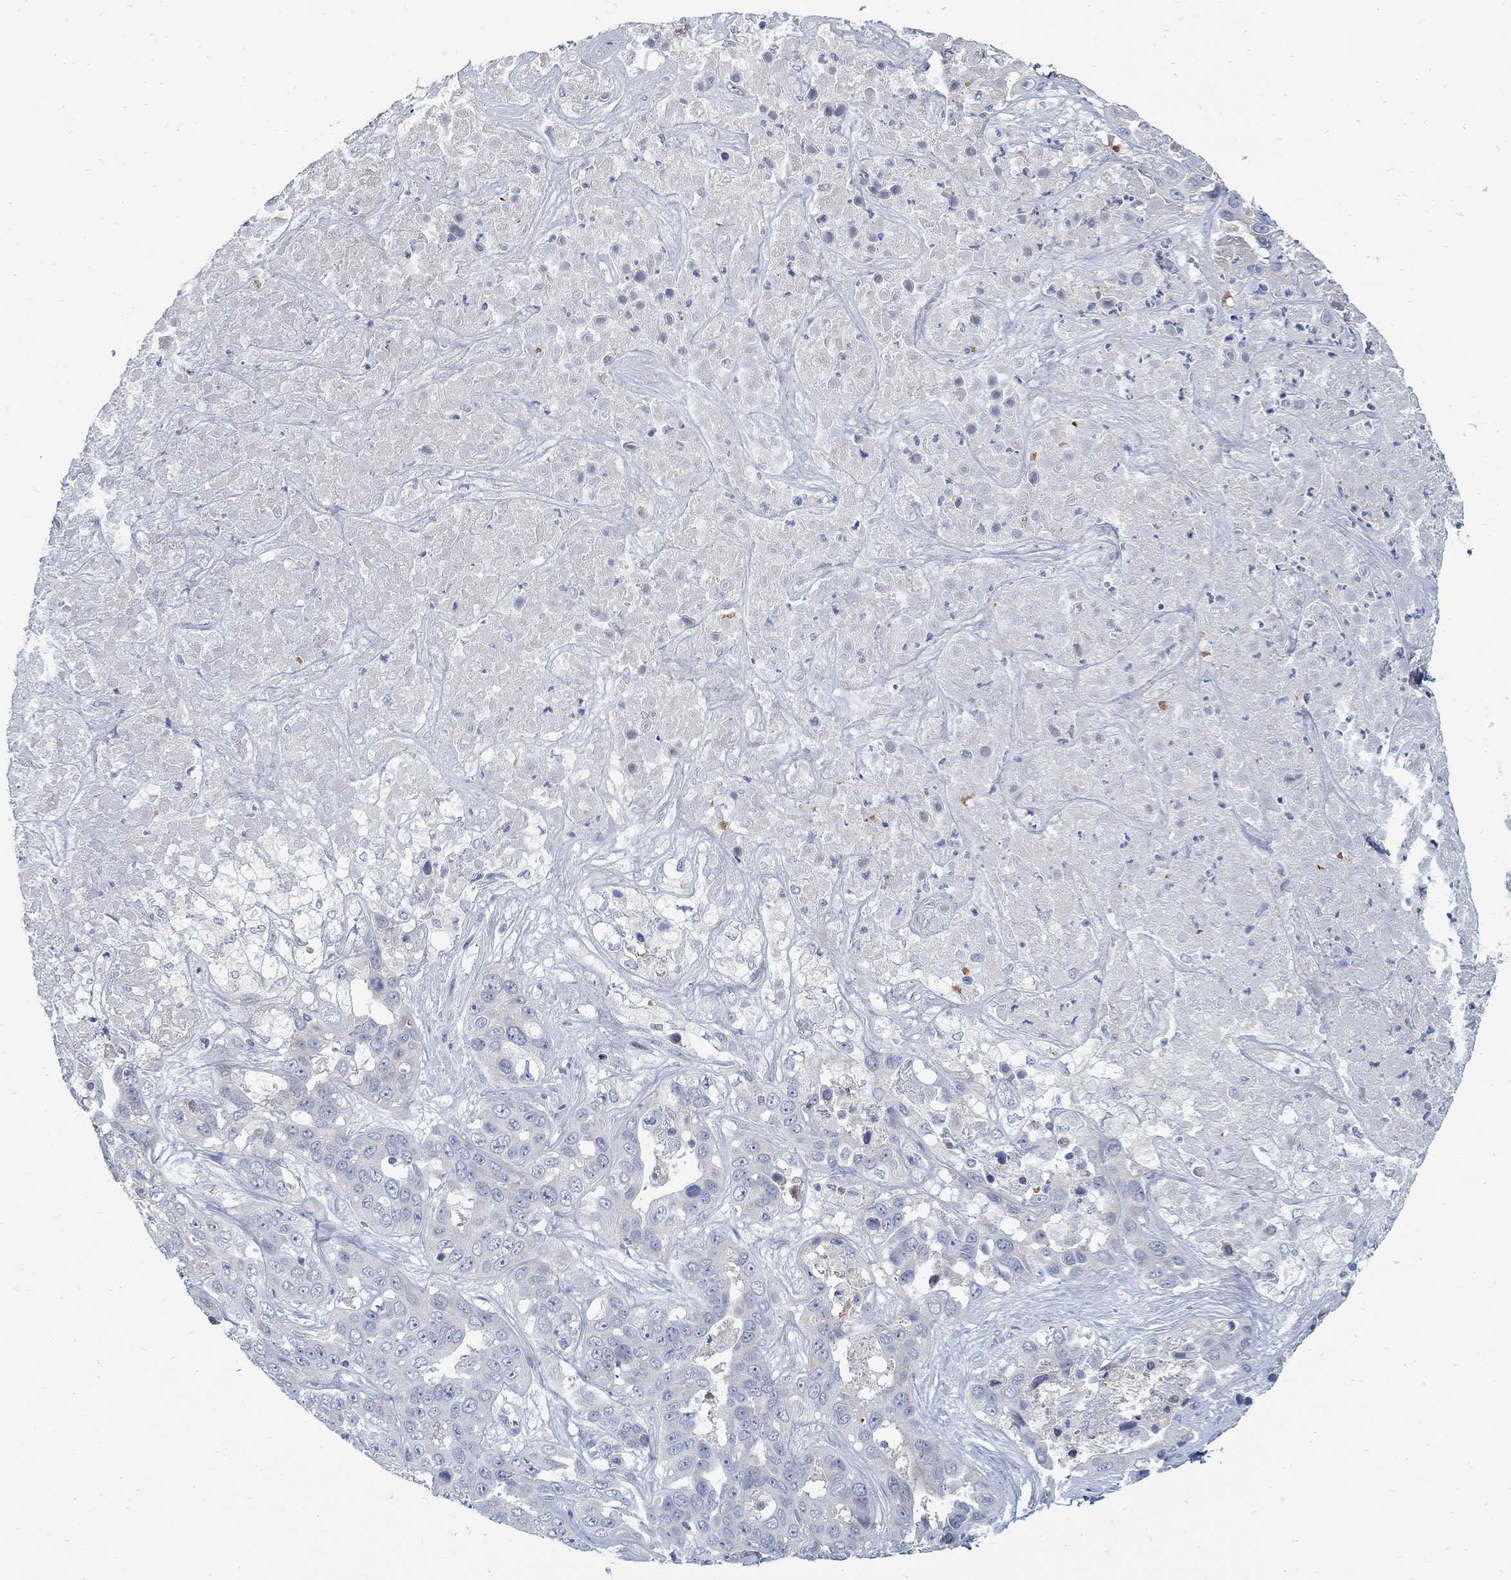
{"staining": {"intensity": "negative", "quantity": "none", "location": "none"}, "tissue": "liver cancer", "cell_type": "Tumor cells", "image_type": "cancer", "snomed": [{"axis": "morphology", "description": "Cholangiocarcinoma"}, {"axis": "topography", "description": "Liver"}], "caption": "Immunohistochemistry photomicrograph of human liver cancer stained for a protein (brown), which demonstrates no positivity in tumor cells.", "gene": "ANO7", "patient": {"sex": "female", "age": 52}}